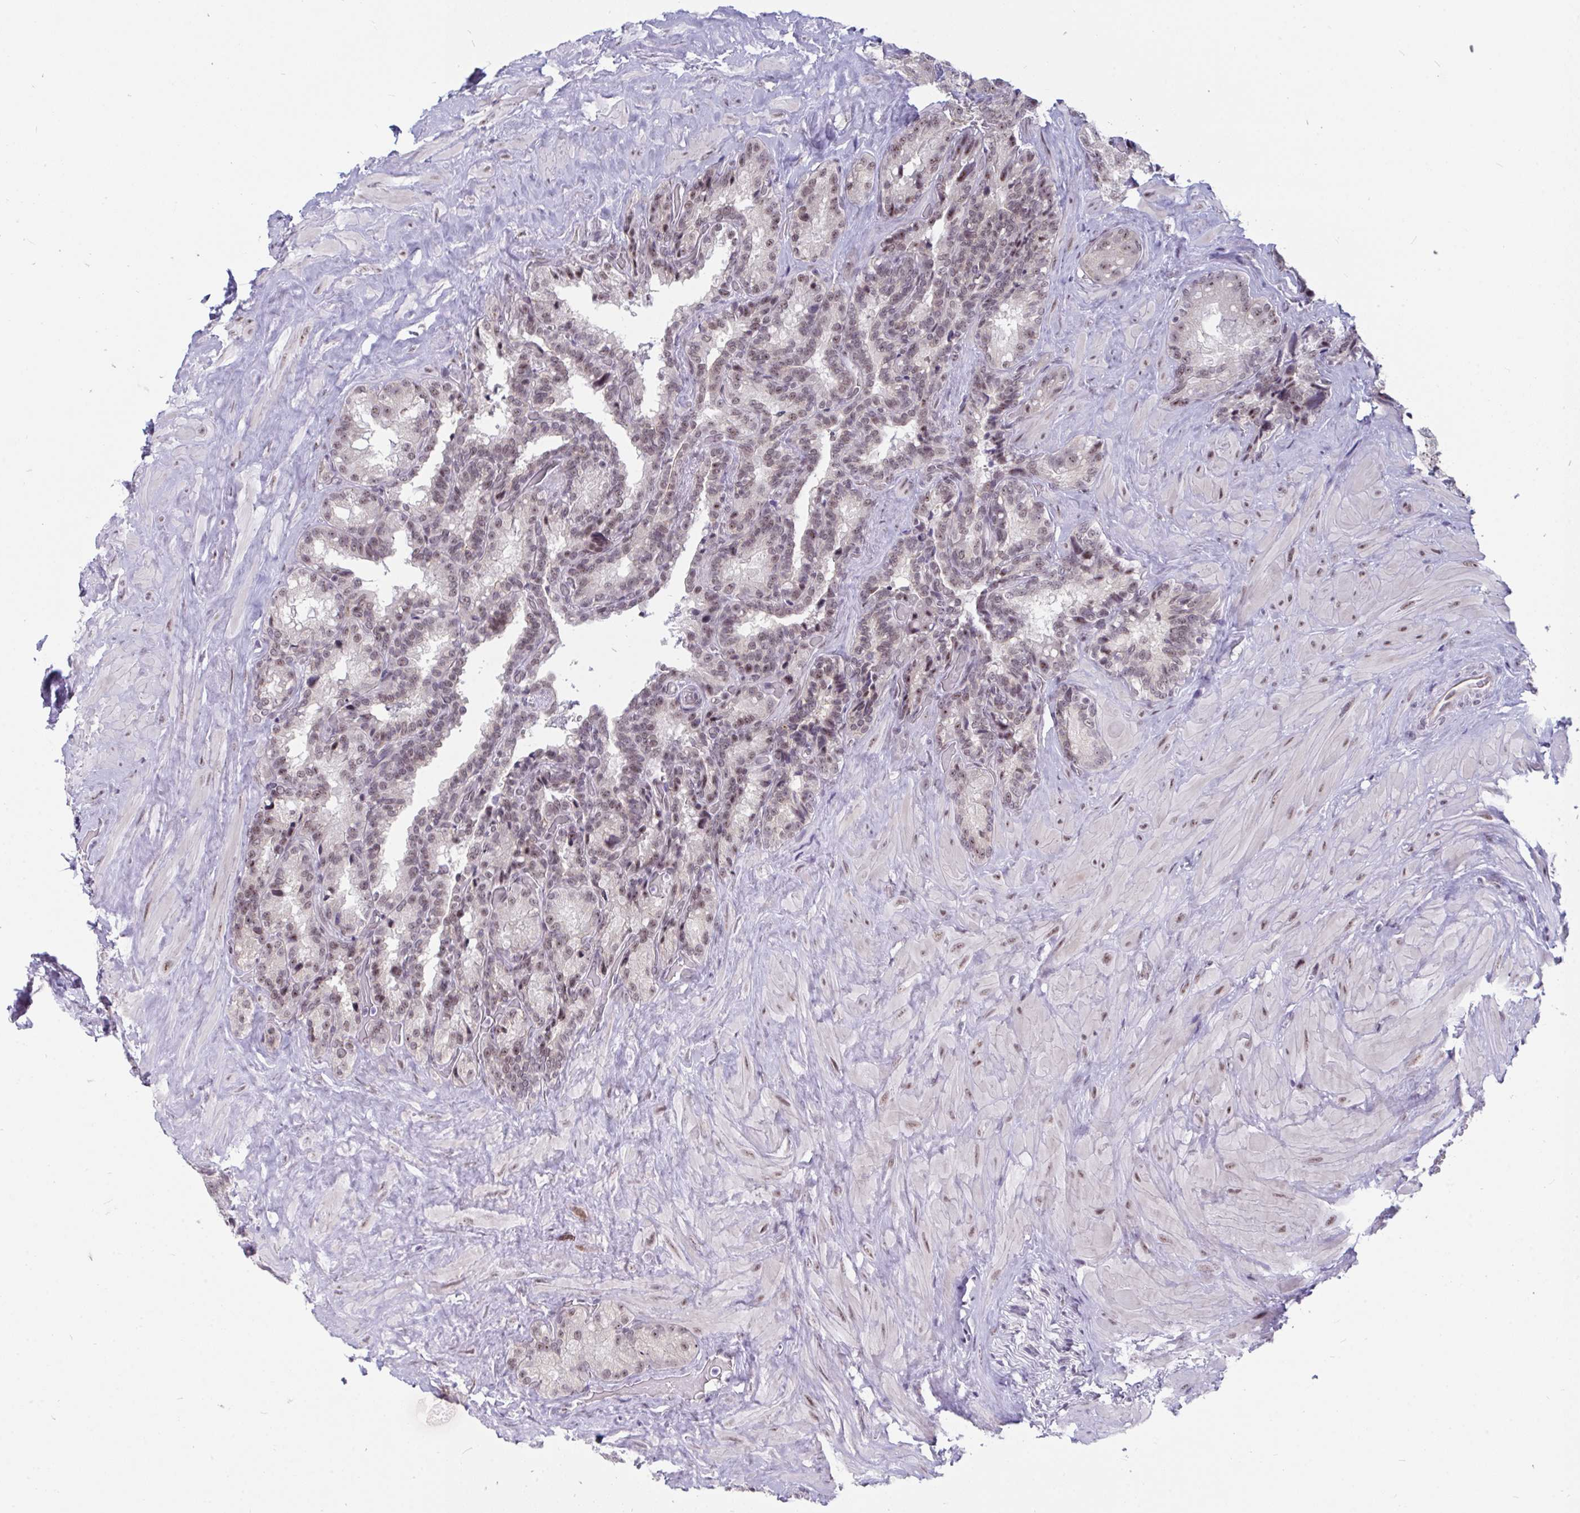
{"staining": {"intensity": "weak", "quantity": "25%-75%", "location": "nuclear"}, "tissue": "seminal vesicle", "cell_type": "Glandular cells", "image_type": "normal", "snomed": [{"axis": "morphology", "description": "Normal tissue, NOS"}, {"axis": "topography", "description": "Seminal veicle"}], "caption": "DAB immunohistochemical staining of normal seminal vesicle reveals weak nuclear protein staining in approximately 25%-75% of glandular cells.", "gene": "PRR14", "patient": {"sex": "male", "age": 60}}